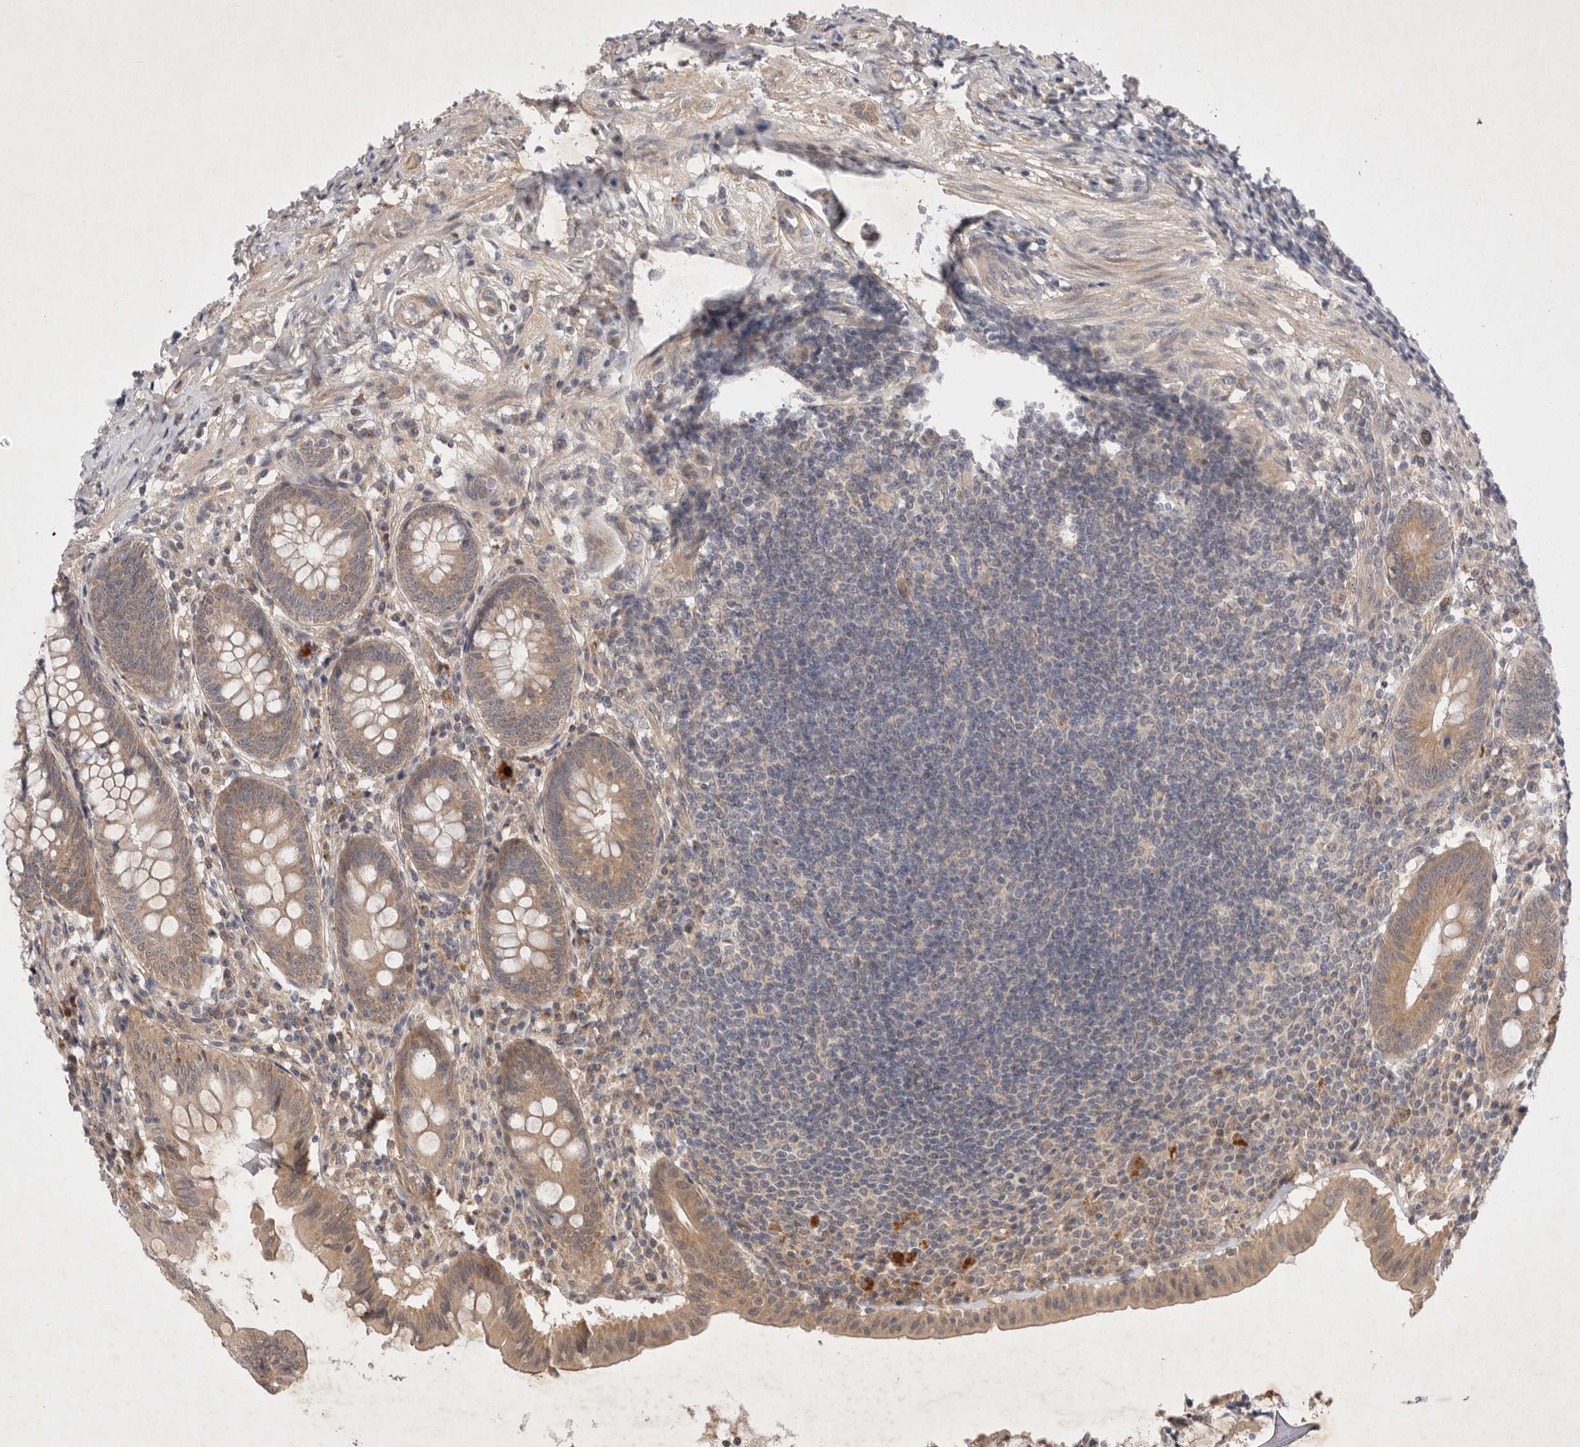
{"staining": {"intensity": "moderate", "quantity": ">75%", "location": "cytoplasmic/membranous"}, "tissue": "appendix", "cell_type": "Glandular cells", "image_type": "normal", "snomed": [{"axis": "morphology", "description": "Normal tissue, NOS"}, {"axis": "topography", "description": "Appendix"}], "caption": "Glandular cells exhibit moderate cytoplasmic/membranous expression in about >75% of cells in unremarkable appendix. (brown staining indicates protein expression, while blue staining denotes nuclei).", "gene": "PTPDC1", "patient": {"sex": "female", "age": 54}}